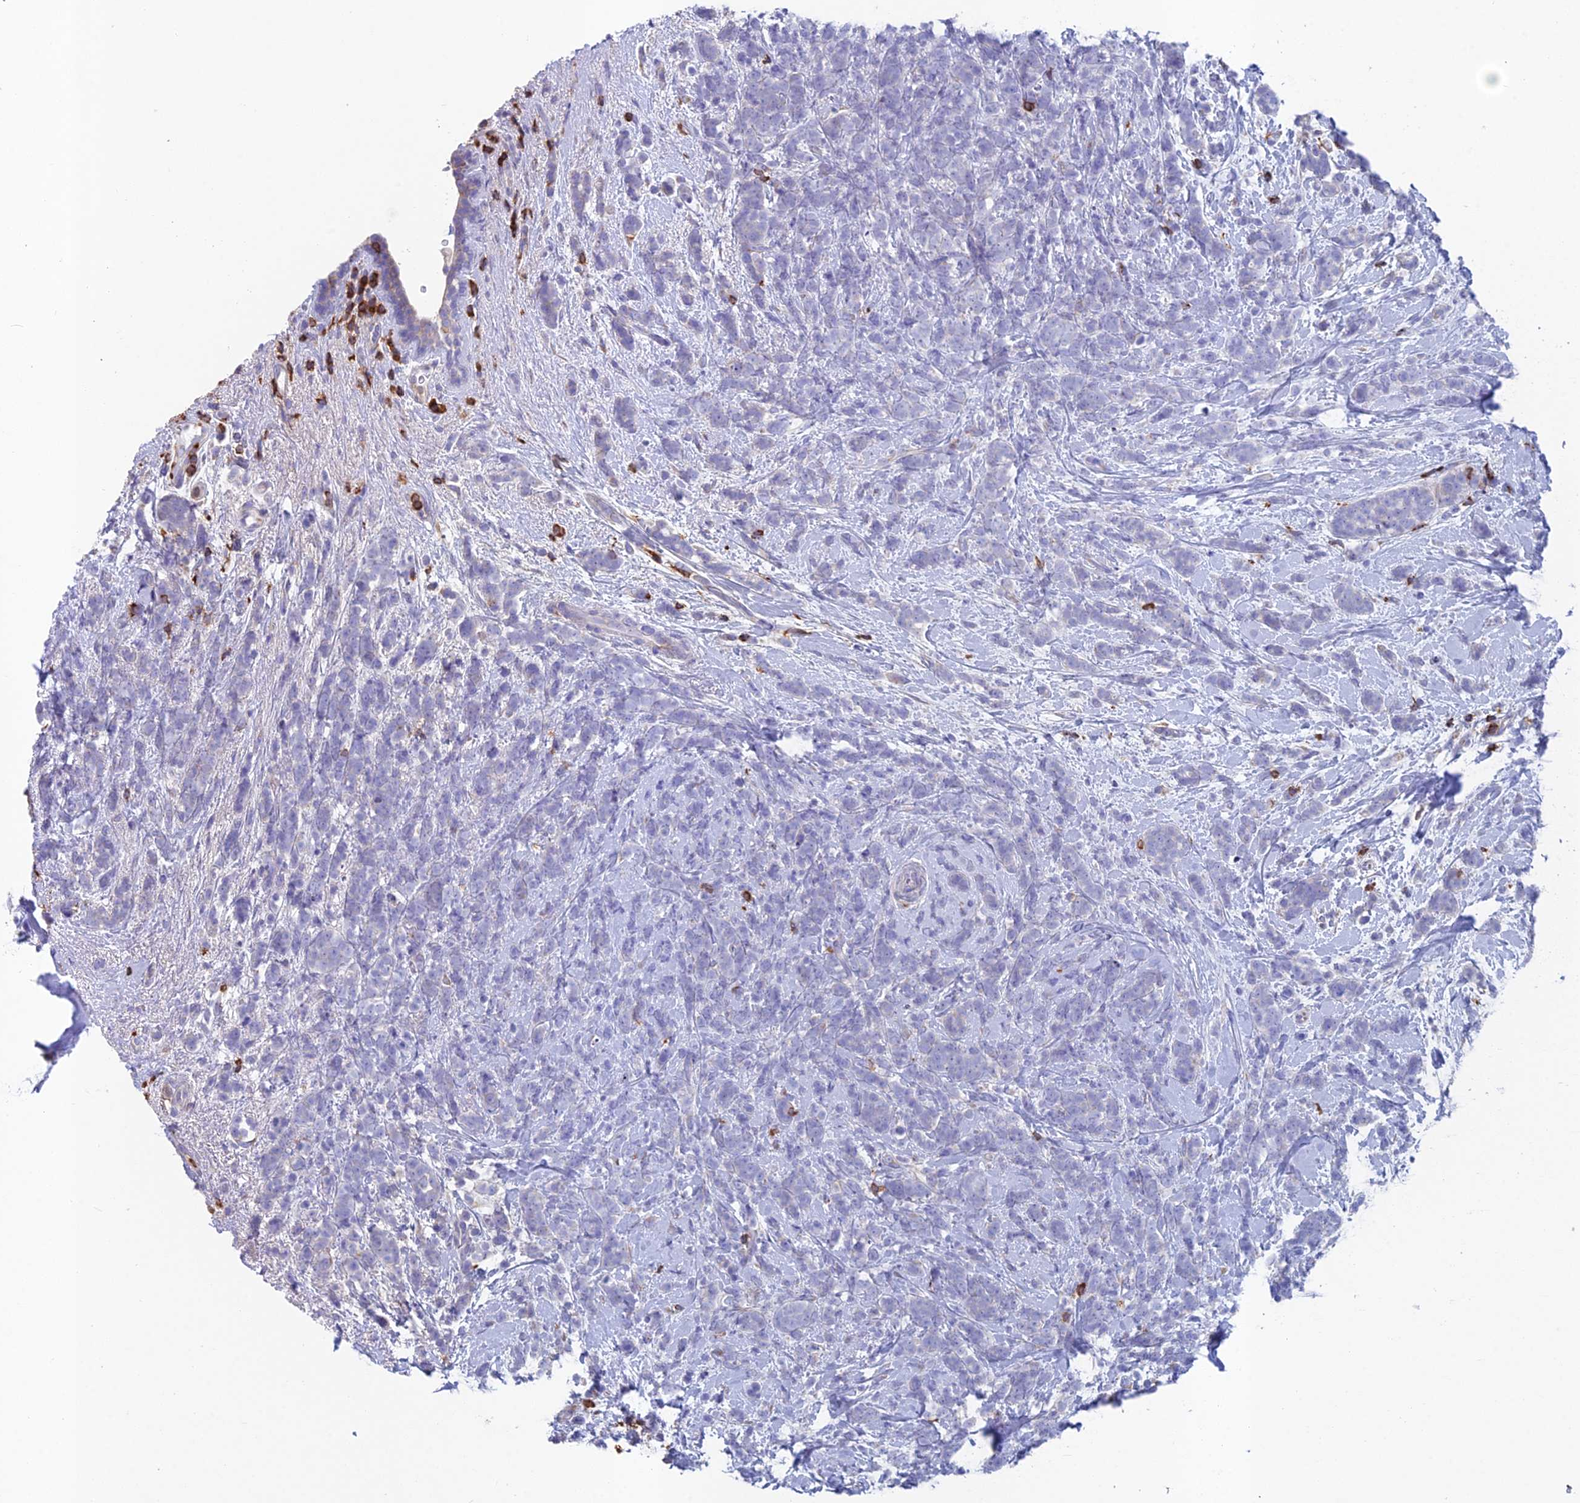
{"staining": {"intensity": "negative", "quantity": "none", "location": "none"}, "tissue": "breast cancer", "cell_type": "Tumor cells", "image_type": "cancer", "snomed": [{"axis": "morphology", "description": "Lobular carcinoma"}, {"axis": "topography", "description": "Breast"}], "caption": "An image of human breast cancer (lobular carcinoma) is negative for staining in tumor cells.", "gene": "ABI3BP", "patient": {"sex": "female", "age": 58}}